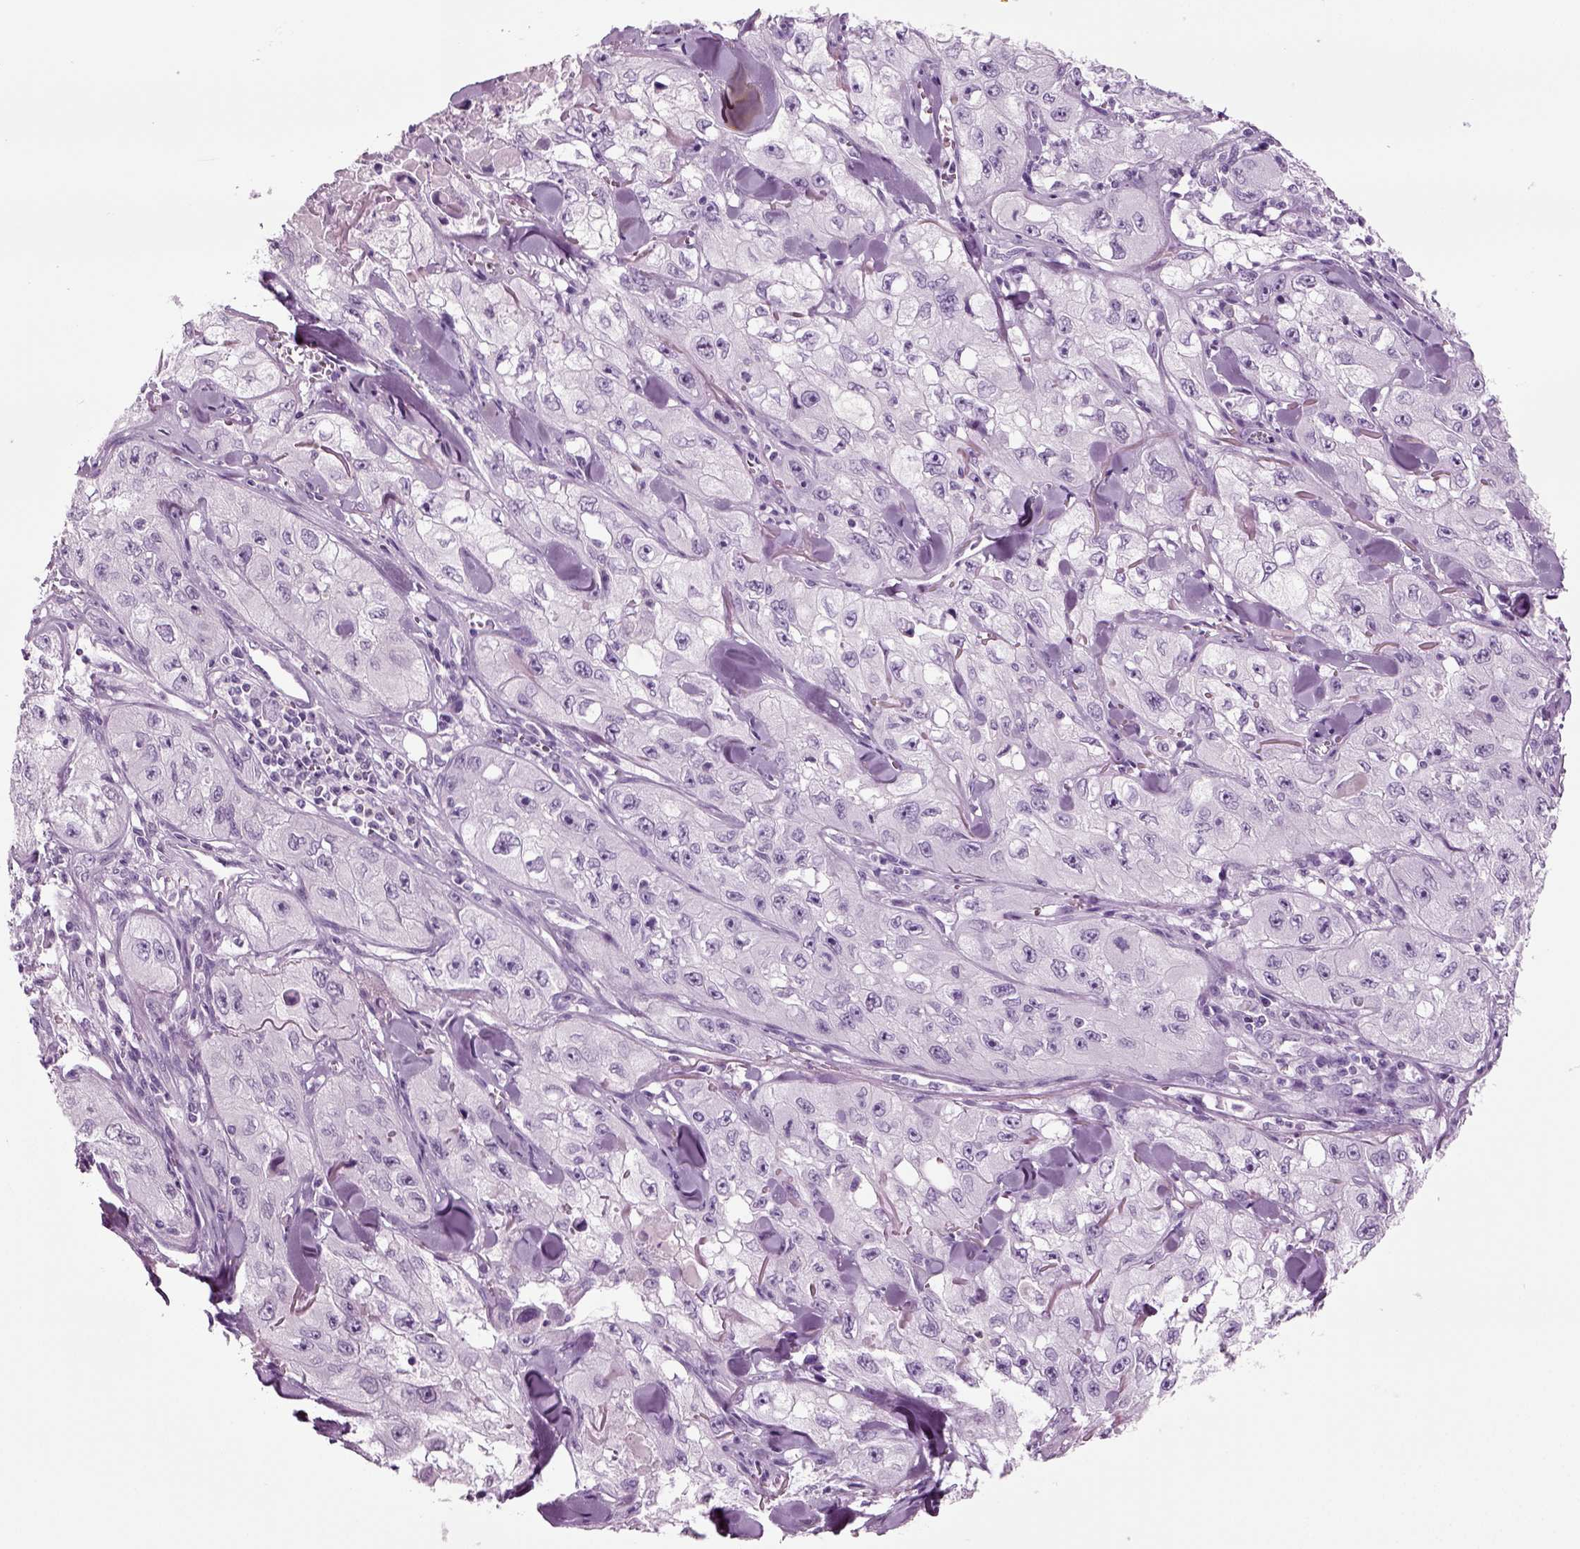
{"staining": {"intensity": "negative", "quantity": "none", "location": "none"}, "tissue": "skin cancer", "cell_type": "Tumor cells", "image_type": "cancer", "snomed": [{"axis": "morphology", "description": "Squamous cell carcinoma, NOS"}, {"axis": "topography", "description": "Skin"}, {"axis": "topography", "description": "Subcutis"}], "caption": "Immunohistochemistry (IHC) of squamous cell carcinoma (skin) shows no positivity in tumor cells.", "gene": "CRABP1", "patient": {"sex": "male", "age": 73}}